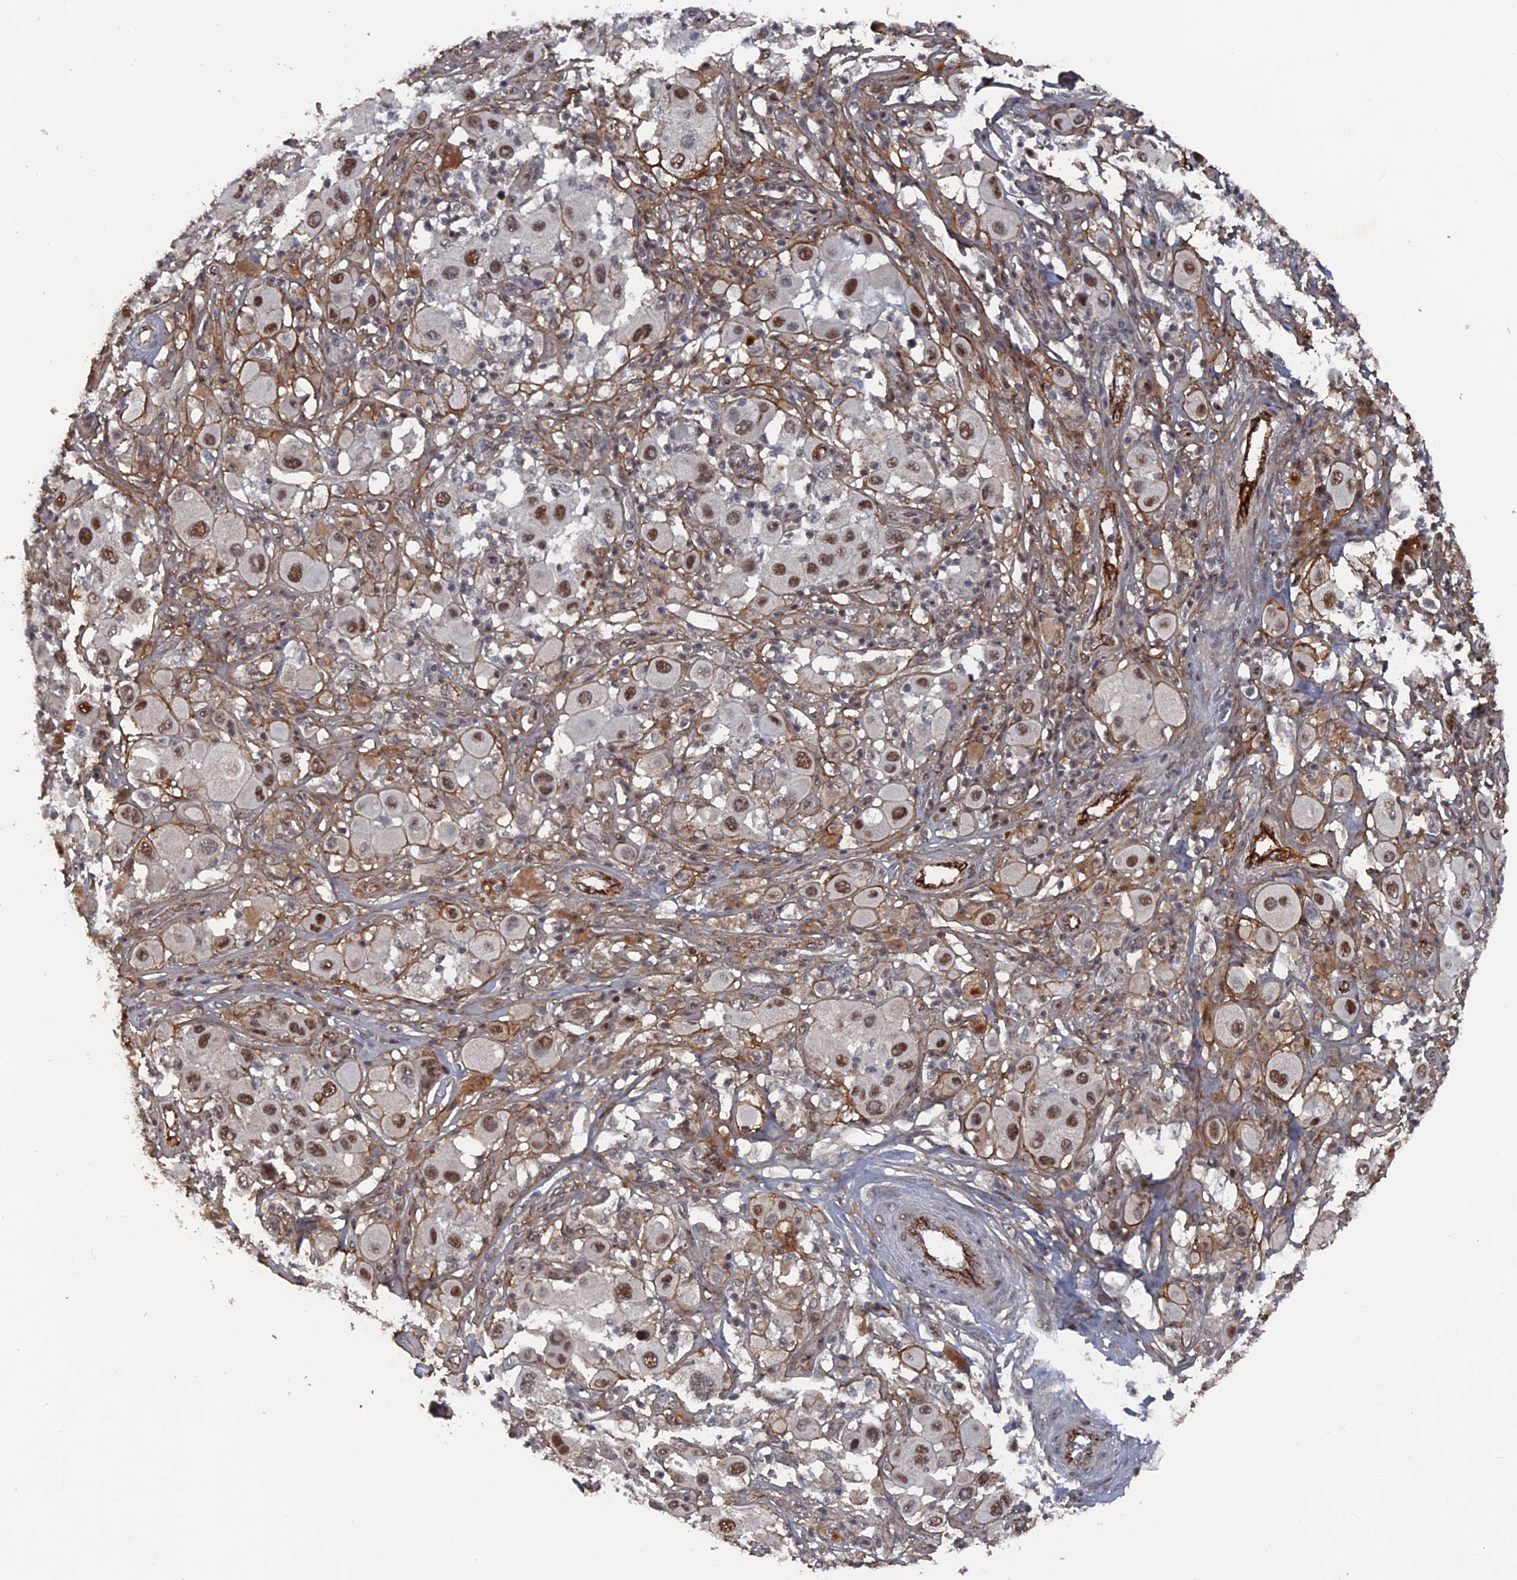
{"staining": {"intensity": "strong", "quantity": "25%-75%", "location": "nuclear"}, "tissue": "melanoma", "cell_type": "Tumor cells", "image_type": "cancer", "snomed": [{"axis": "morphology", "description": "Malignant melanoma, Metastatic site"}, {"axis": "topography", "description": "Skin"}], "caption": "Immunohistochemical staining of malignant melanoma (metastatic site) displays high levels of strong nuclear protein staining in about 25%-75% of tumor cells.", "gene": "SH3D21", "patient": {"sex": "male", "age": 41}}